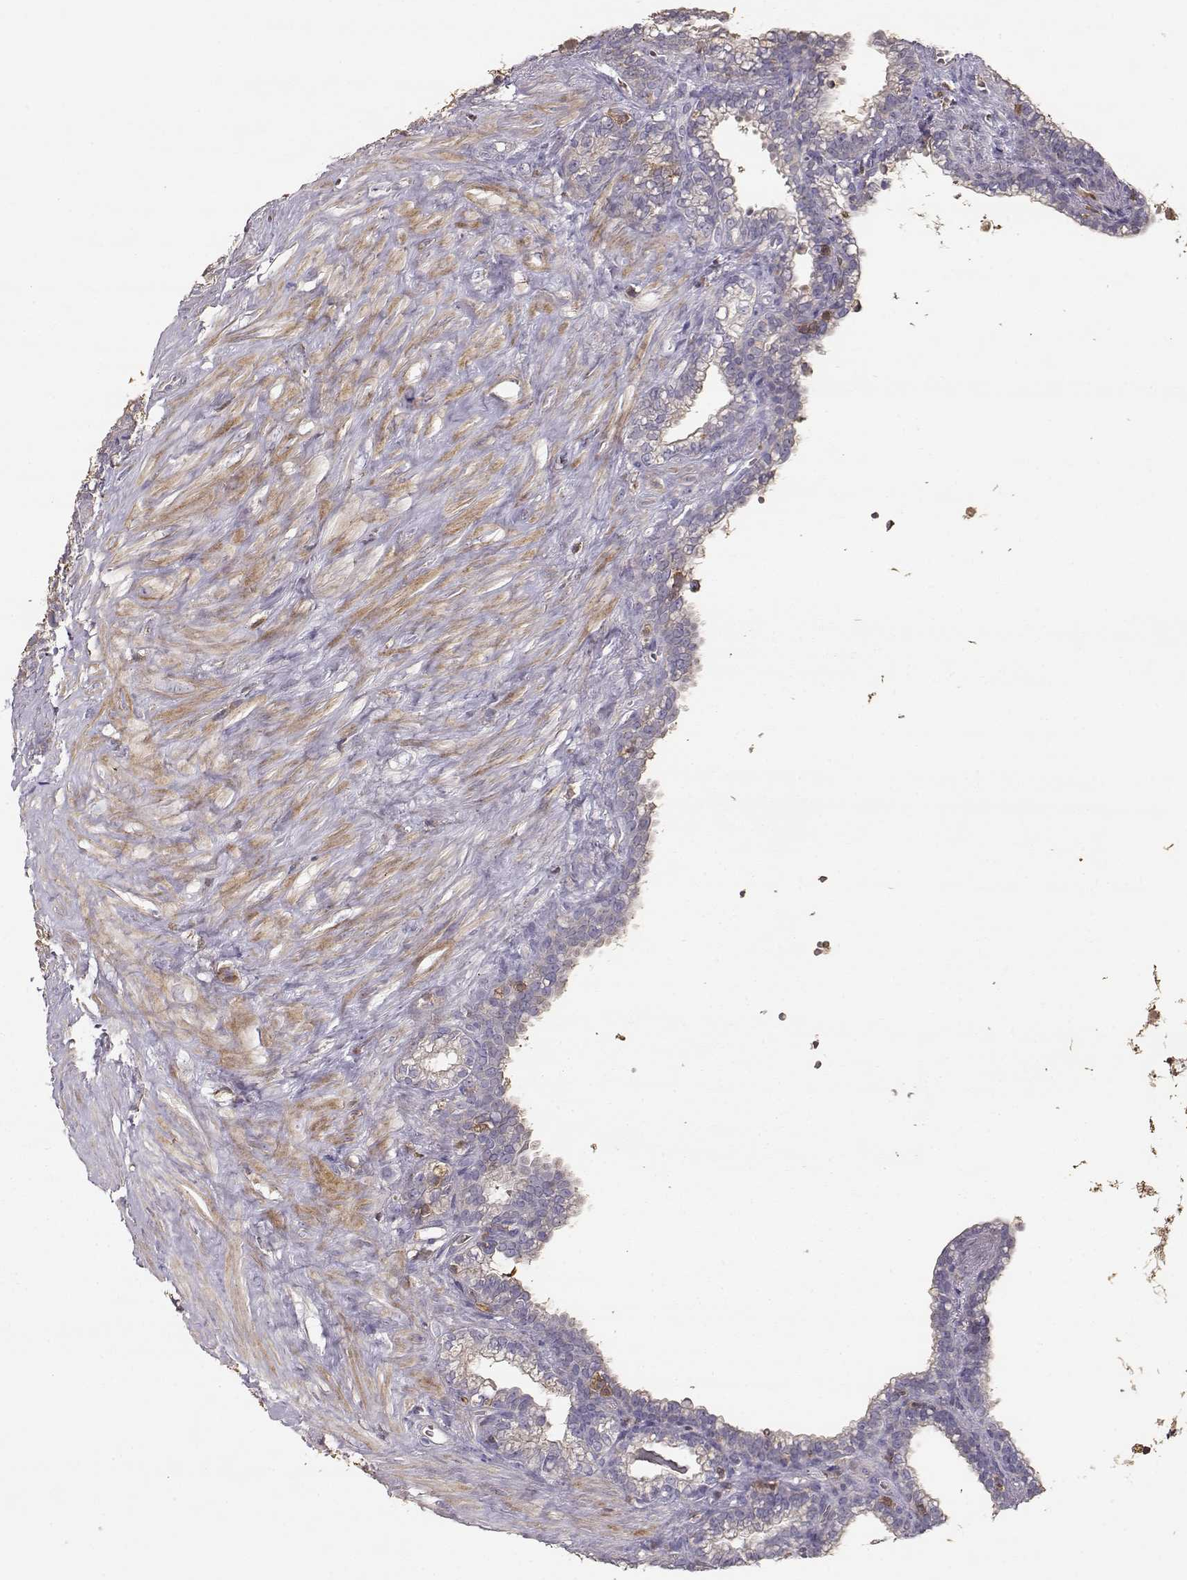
{"staining": {"intensity": "negative", "quantity": "none", "location": "none"}, "tissue": "seminal vesicle", "cell_type": "Glandular cells", "image_type": "normal", "snomed": [{"axis": "morphology", "description": "Normal tissue, NOS"}, {"axis": "morphology", "description": "Urothelial carcinoma, NOS"}, {"axis": "topography", "description": "Urinary bladder"}, {"axis": "topography", "description": "Seminal veicle"}], "caption": "This photomicrograph is of benign seminal vesicle stained with immunohistochemistry to label a protein in brown with the nuclei are counter-stained blue. There is no expression in glandular cells.", "gene": "VAV1", "patient": {"sex": "male", "age": 76}}